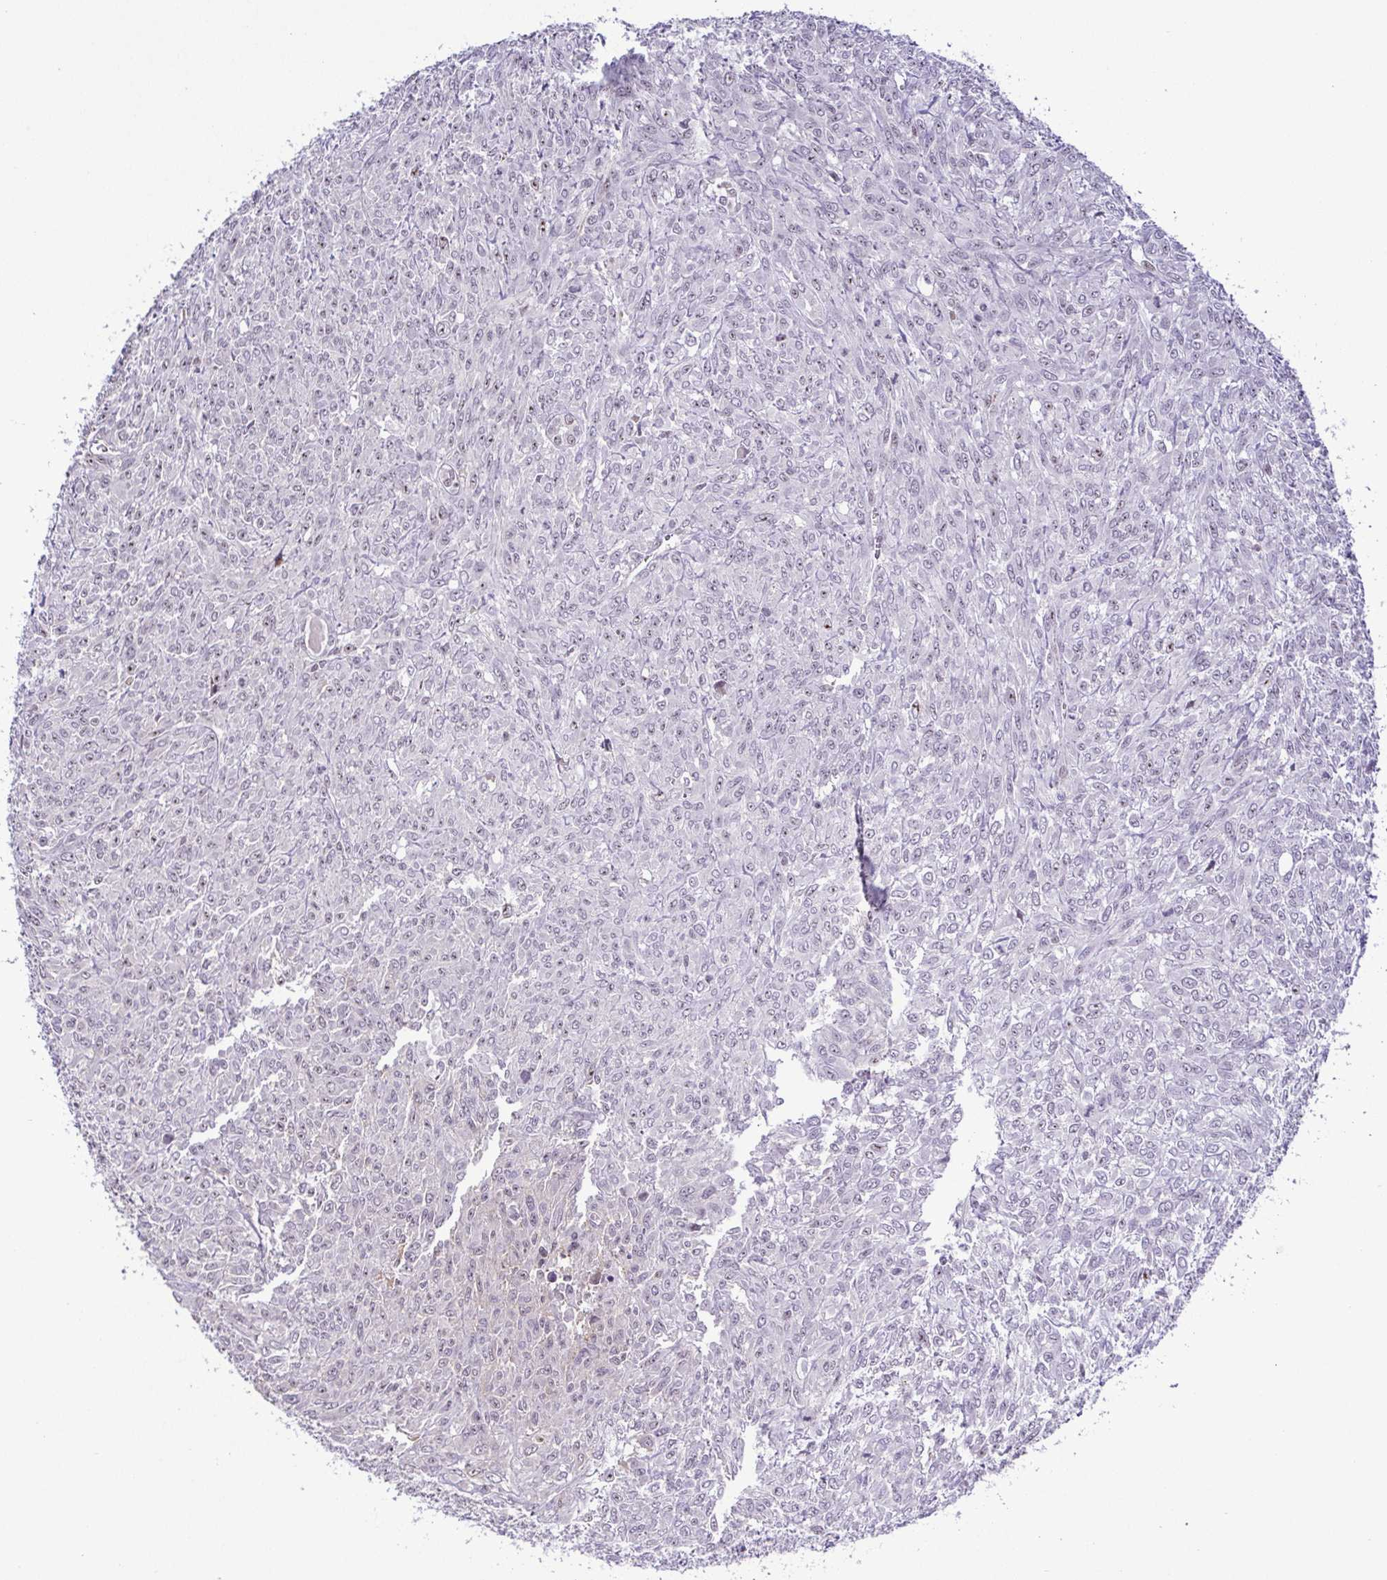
{"staining": {"intensity": "negative", "quantity": "none", "location": "none"}, "tissue": "renal cancer", "cell_type": "Tumor cells", "image_type": "cancer", "snomed": [{"axis": "morphology", "description": "Adenocarcinoma, NOS"}, {"axis": "topography", "description": "Kidney"}], "caption": "A histopathology image of adenocarcinoma (renal) stained for a protein shows no brown staining in tumor cells. Nuclei are stained in blue.", "gene": "RSL24D1", "patient": {"sex": "male", "age": 58}}